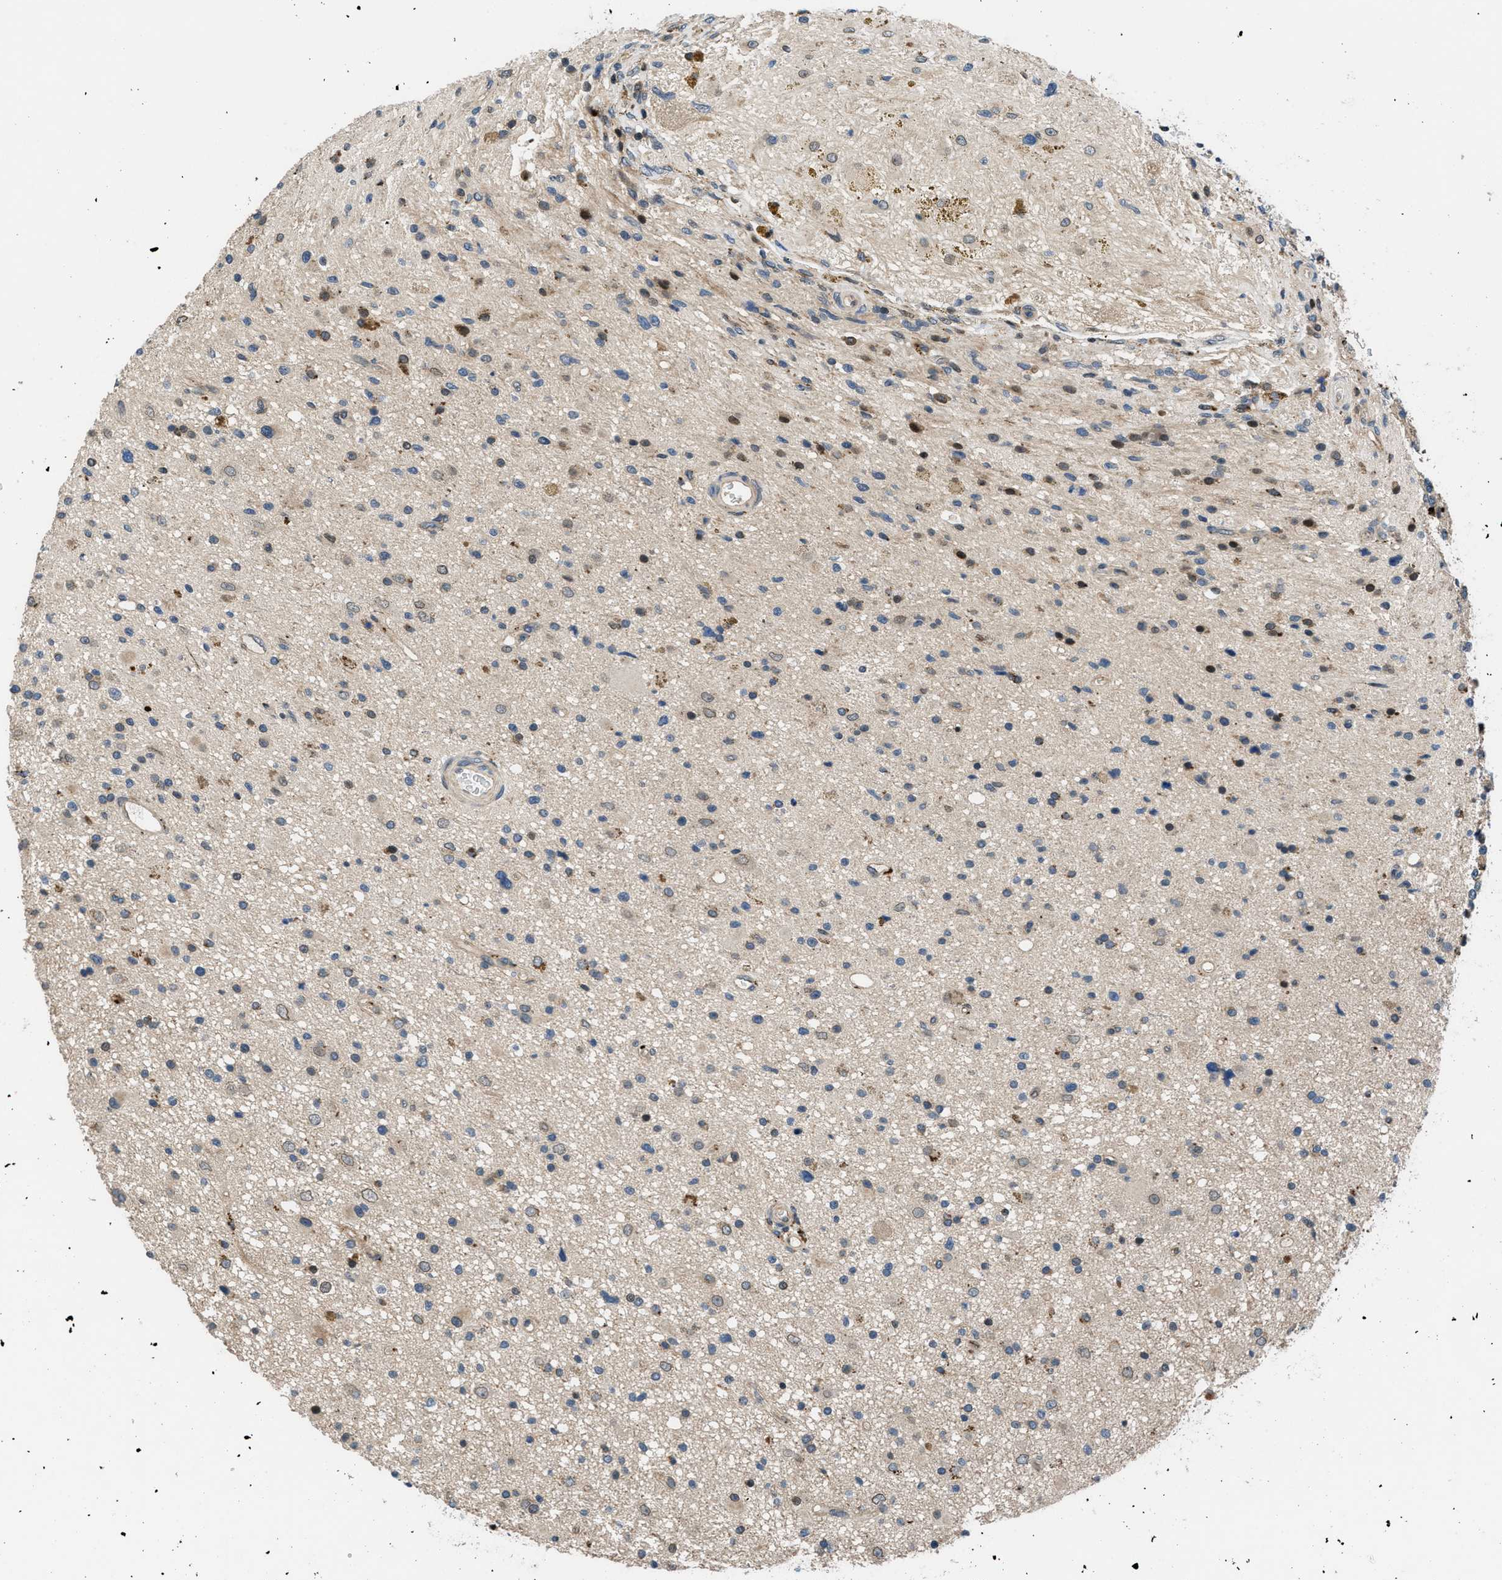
{"staining": {"intensity": "weak", "quantity": "<25%", "location": "cytoplasmic/membranous,nuclear"}, "tissue": "glioma", "cell_type": "Tumor cells", "image_type": "cancer", "snomed": [{"axis": "morphology", "description": "Glioma, malignant, High grade"}, {"axis": "topography", "description": "Brain"}], "caption": "Immunohistochemistry of human glioma exhibits no positivity in tumor cells. Brightfield microscopy of immunohistochemistry (IHC) stained with DAB (brown) and hematoxylin (blue), captured at high magnification.", "gene": "CTBS", "patient": {"sex": "male", "age": 33}}